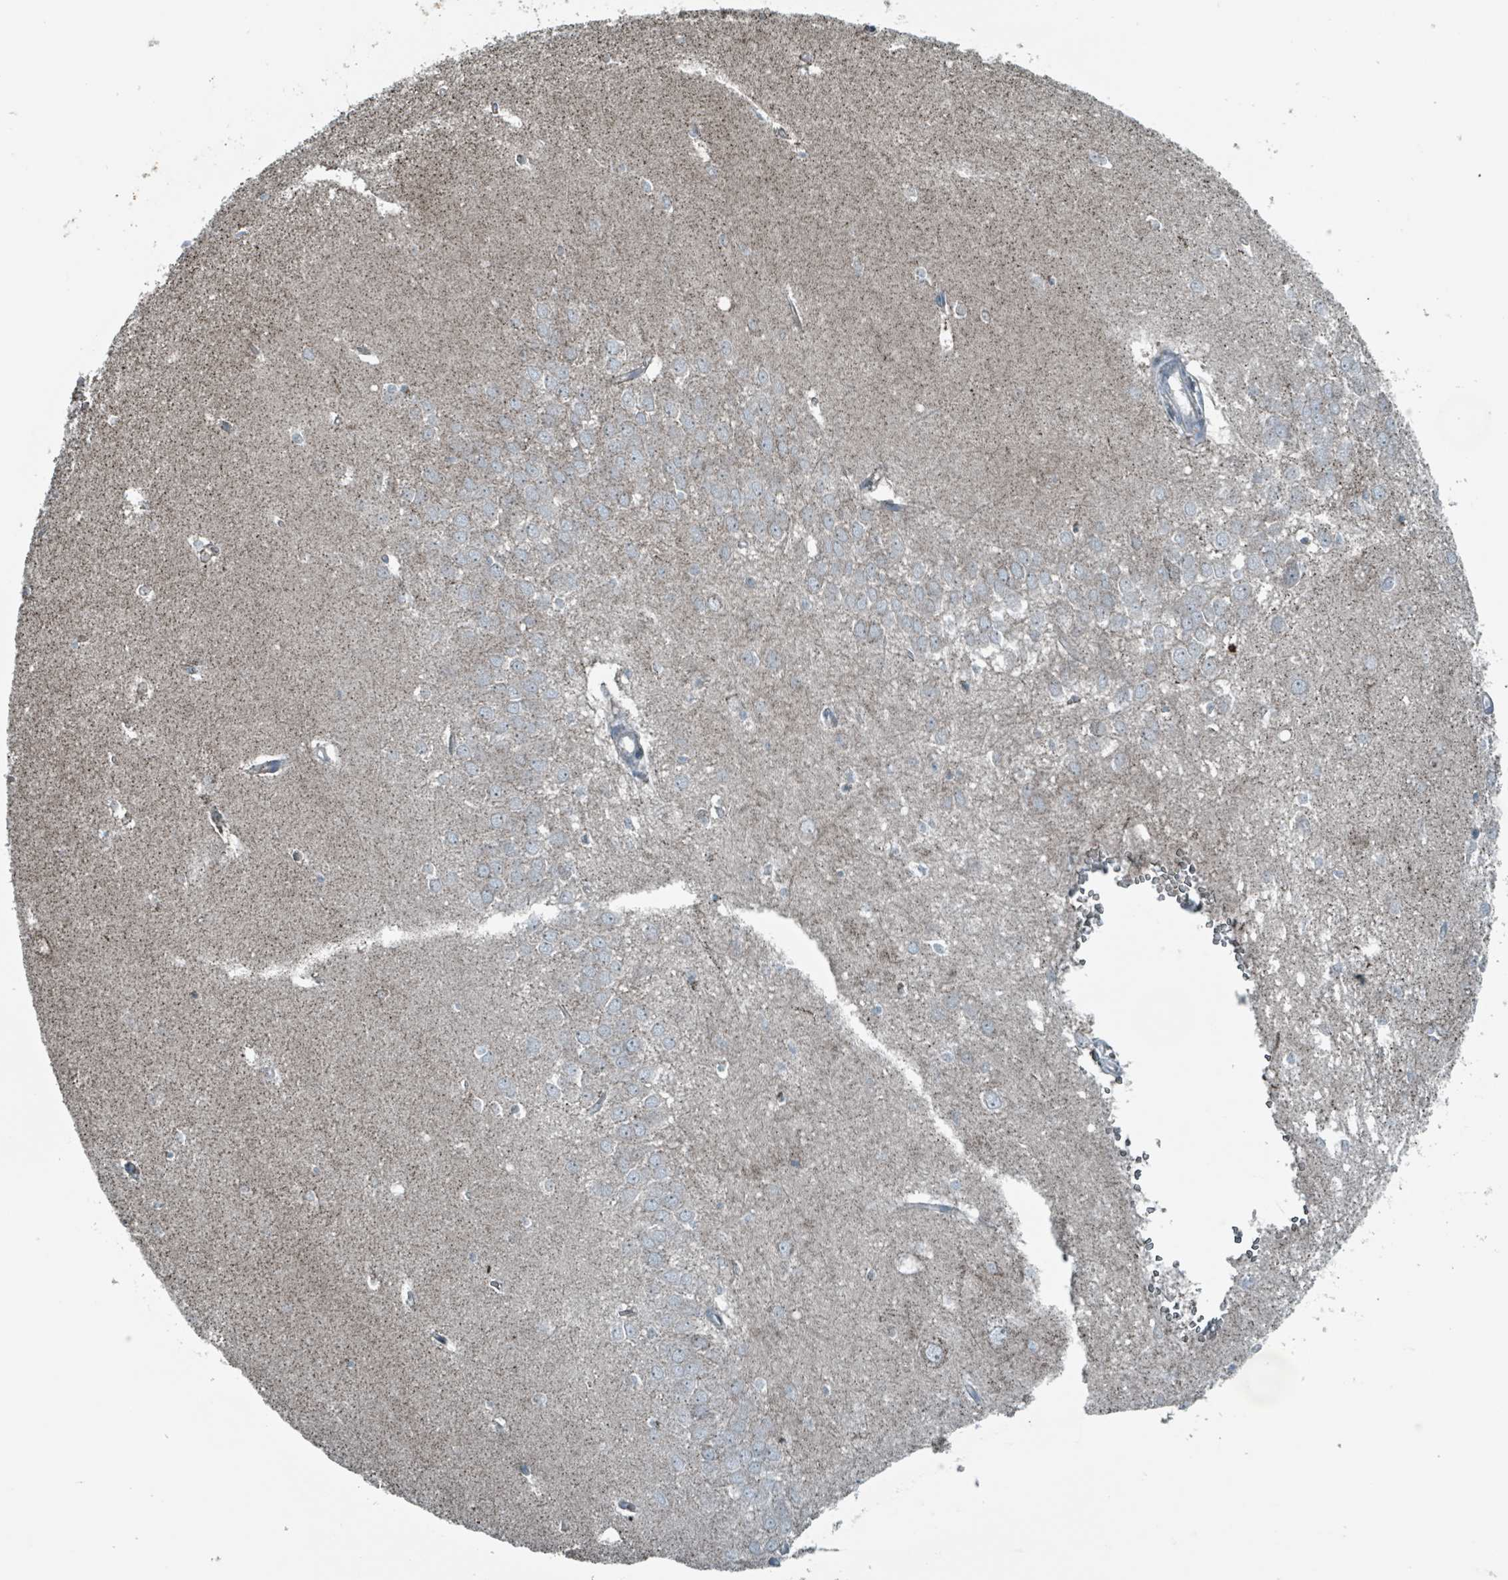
{"staining": {"intensity": "weak", "quantity": "<25%", "location": "cytoplasmic/membranous"}, "tissue": "hippocampus", "cell_type": "Glial cells", "image_type": "normal", "snomed": [{"axis": "morphology", "description": "Normal tissue, NOS"}, {"axis": "topography", "description": "Hippocampus"}], "caption": "High magnification brightfield microscopy of normal hippocampus stained with DAB (brown) and counterstained with hematoxylin (blue): glial cells show no significant expression. (Stains: DAB (3,3'-diaminobenzidine) IHC with hematoxylin counter stain, Microscopy: brightfield microscopy at high magnification).", "gene": "ABHD18", "patient": {"sex": "female", "age": 64}}